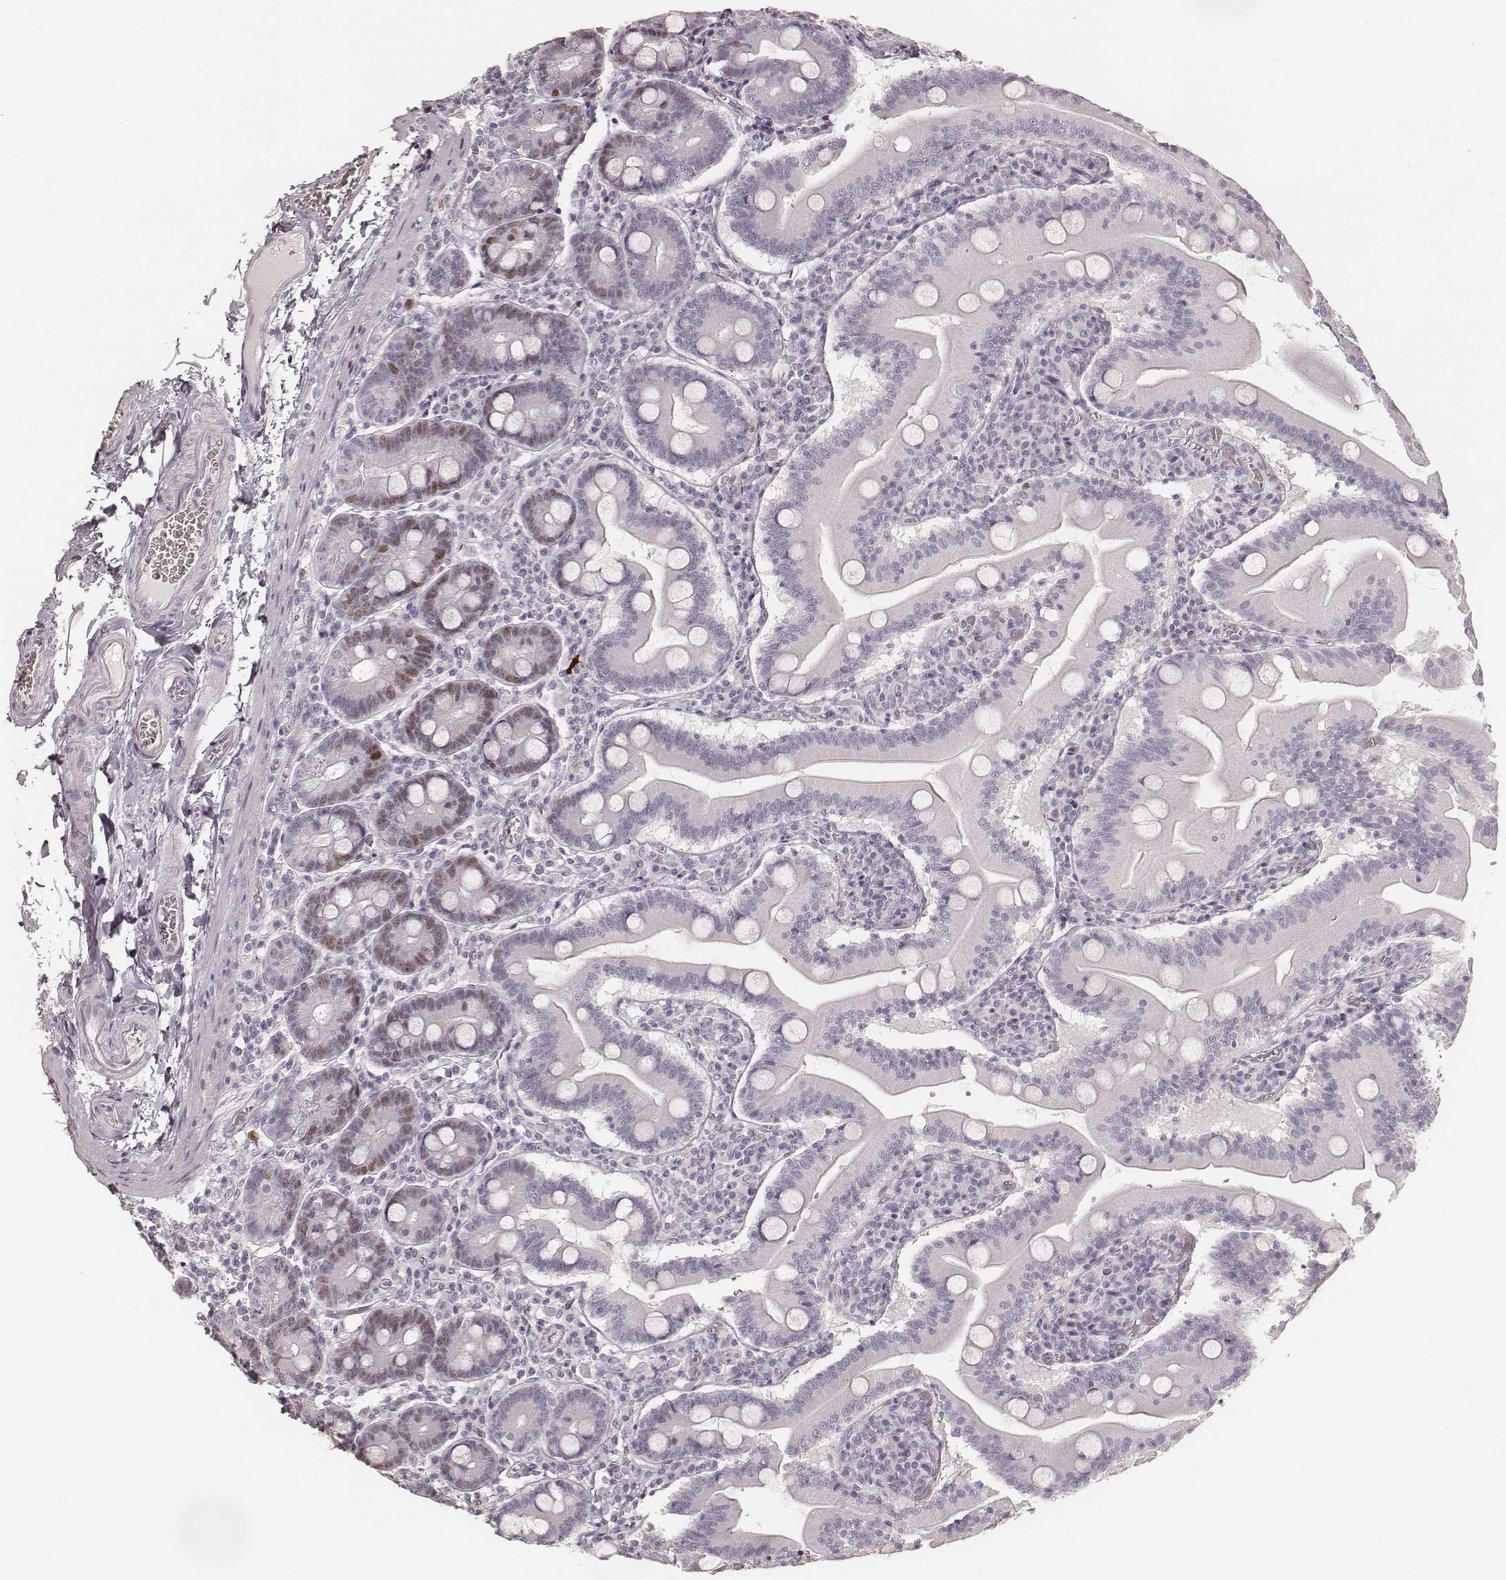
{"staining": {"intensity": "moderate", "quantity": "<25%", "location": "nuclear"}, "tissue": "small intestine", "cell_type": "Glandular cells", "image_type": "normal", "snomed": [{"axis": "morphology", "description": "Normal tissue, NOS"}, {"axis": "topography", "description": "Small intestine"}], "caption": "Immunohistochemistry (IHC) histopathology image of unremarkable small intestine: human small intestine stained using immunohistochemistry reveals low levels of moderate protein expression localized specifically in the nuclear of glandular cells, appearing as a nuclear brown color.", "gene": "TEX37", "patient": {"sex": "male", "age": 37}}